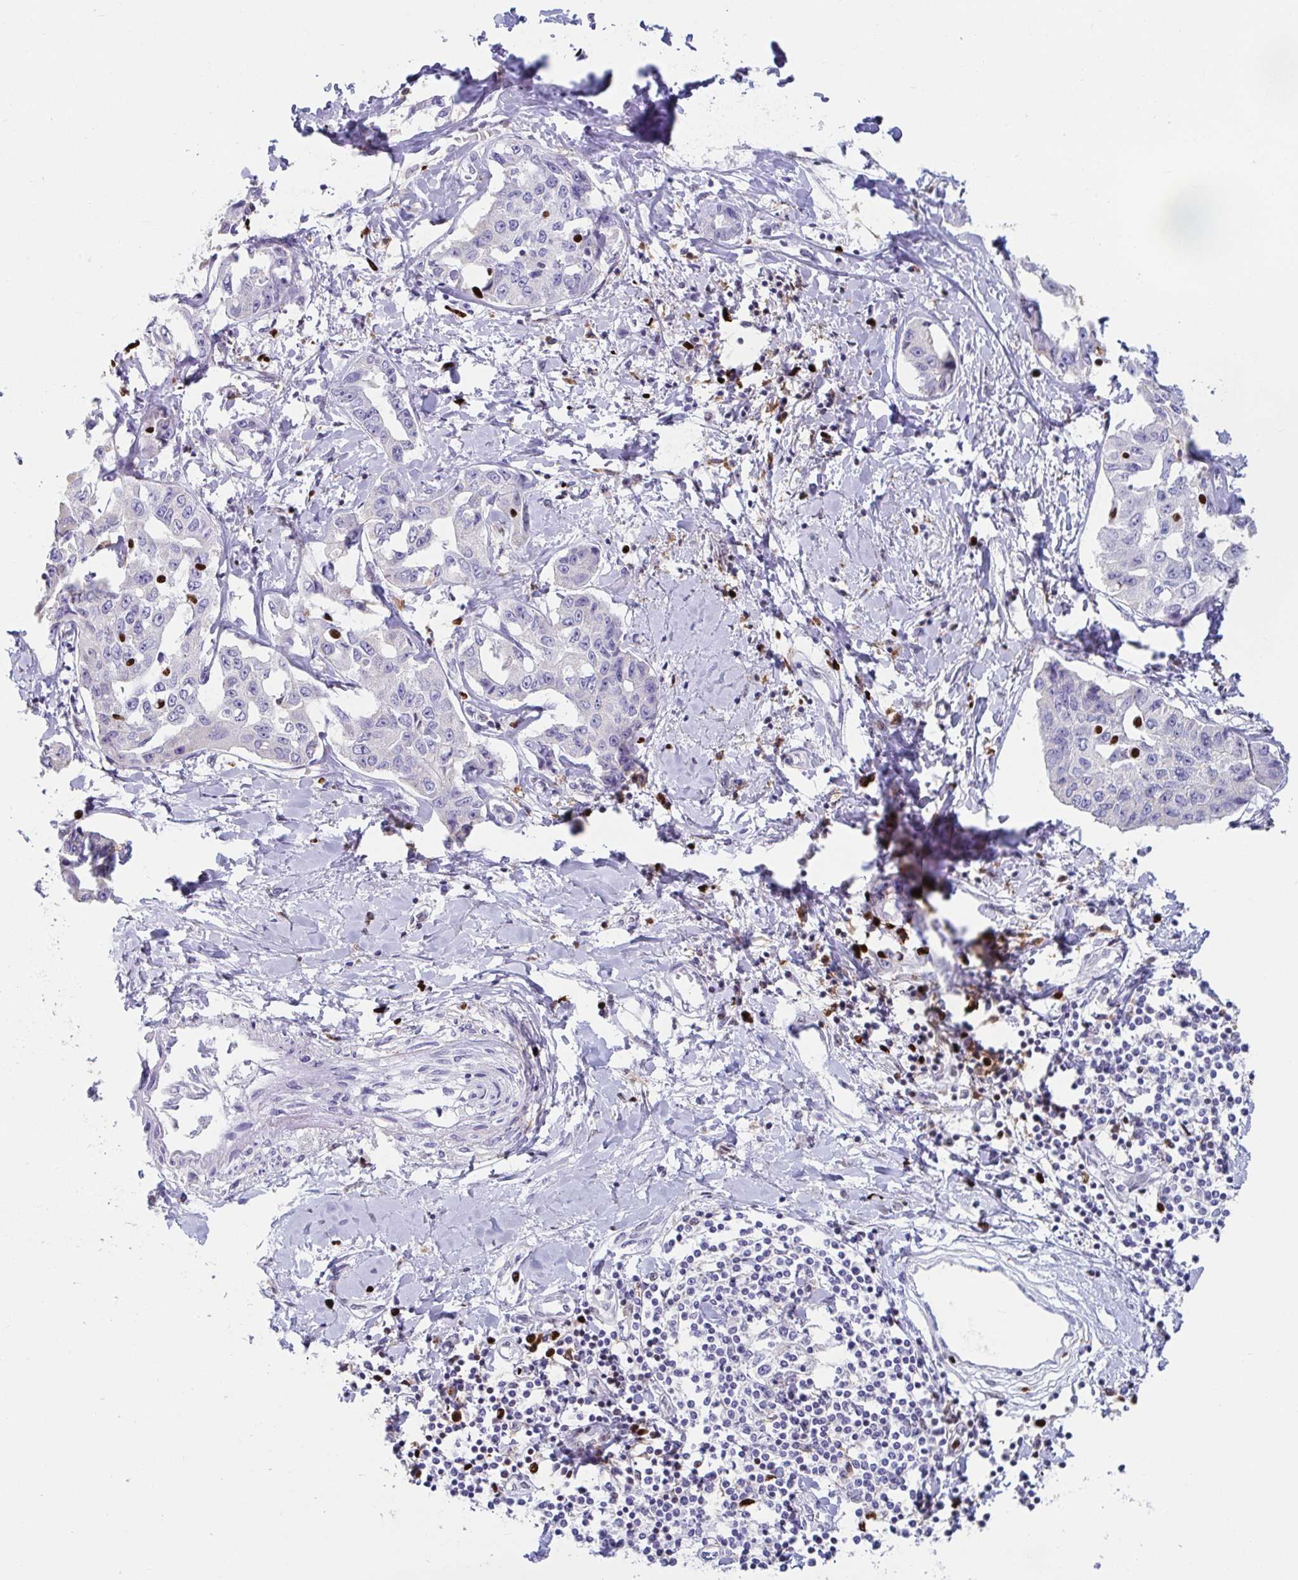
{"staining": {"intensity": "negative", "quantity": "none", "location": "none"}, "tissue": "liver cancer", "cell_type": "Tumor cells", "image_type": "cancer", "snomed": [{"axis": "morphology", "description": "Cholangiocarcinoma"}, {"axis": "topography", "description": "Liver"}], "caption": "Immunohistochemical staining of cholangiocarcinoma (liver) demonstrates no significant positivity in tumor cells.", "gene": "ZNF586", "patient": {"sex": "male", "age": 59}}